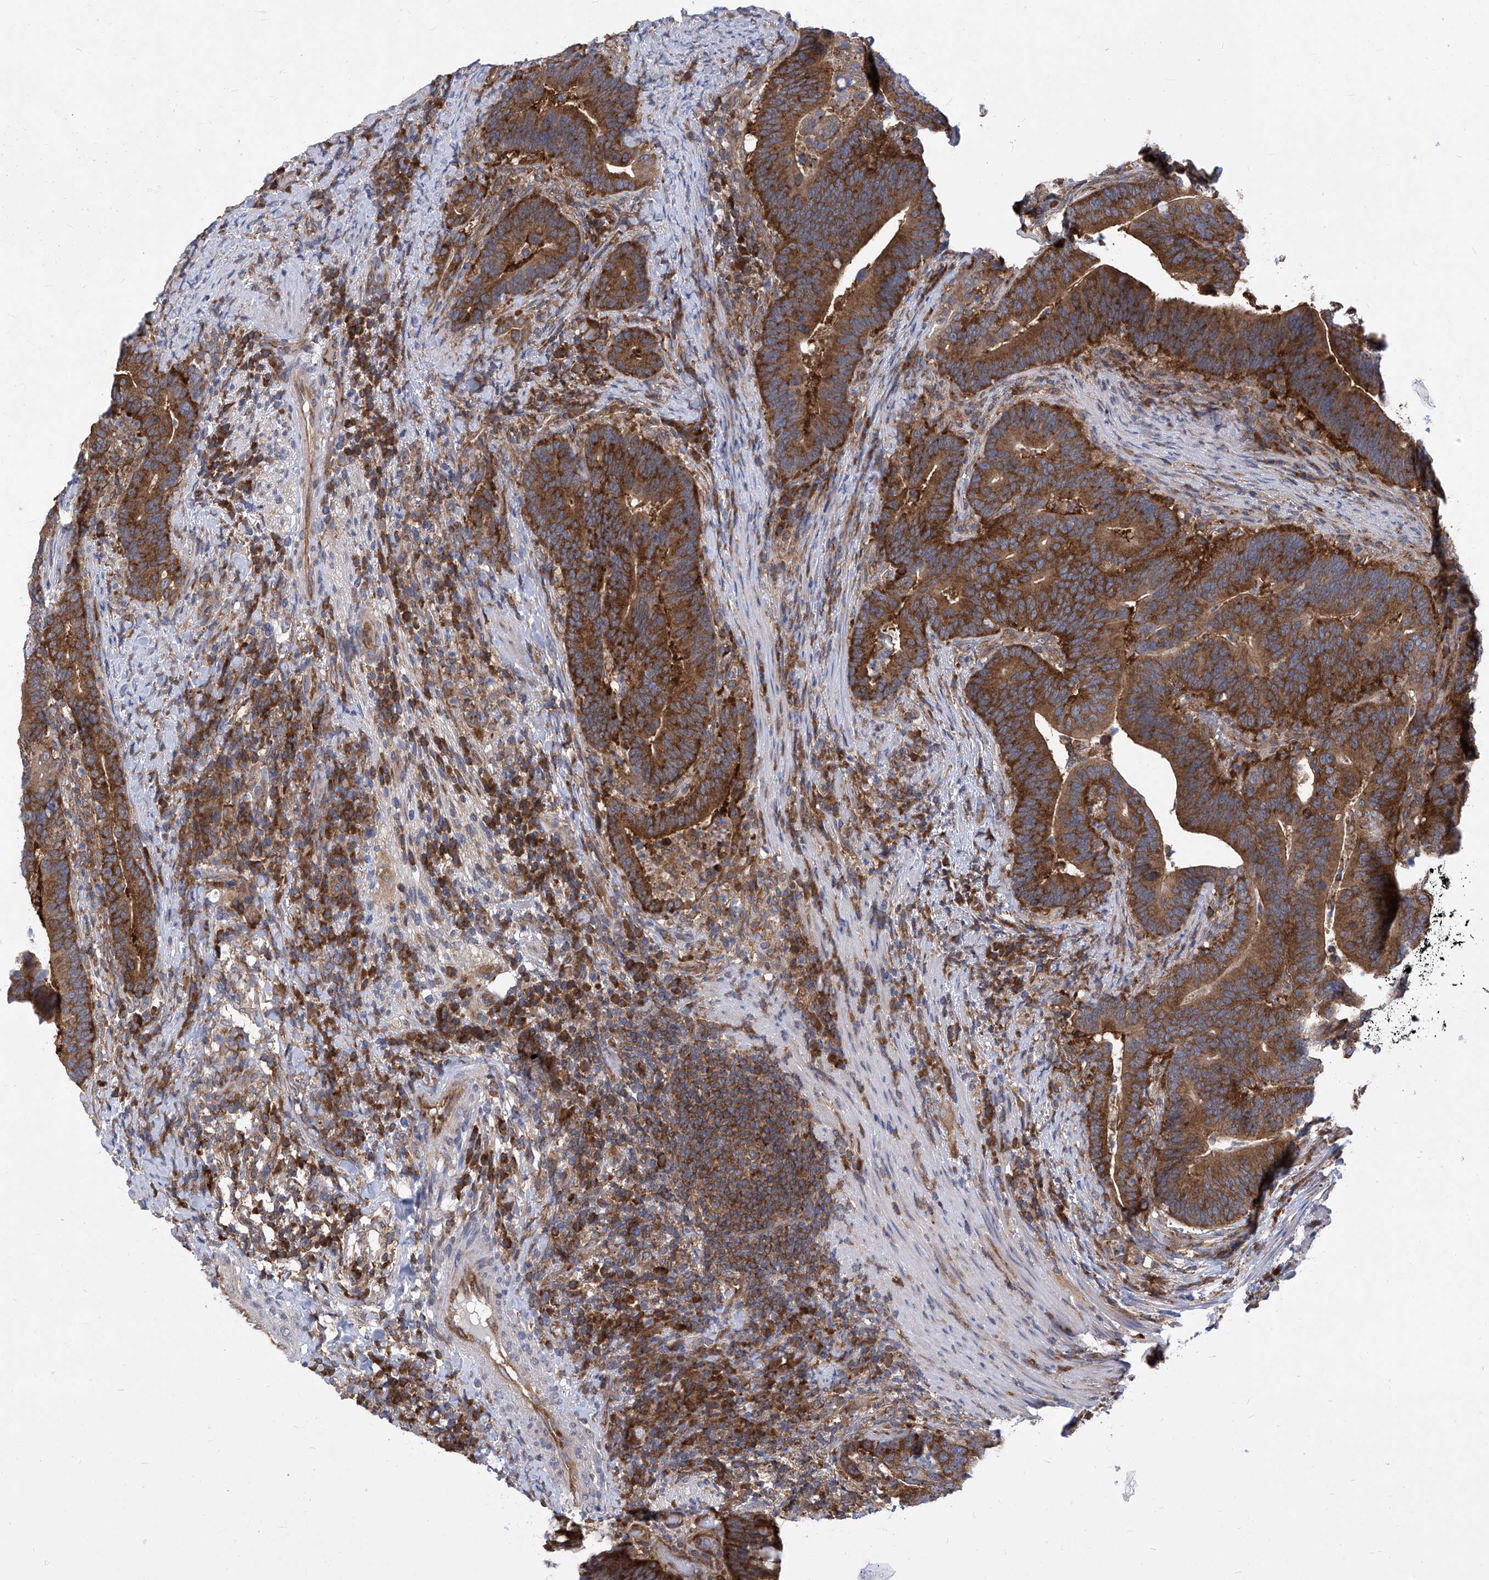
{"staining": {"intensity": "strong", "quantity": ">75%", "location": "cytoplasmic/membranous"}, "tissue": "colorectal cancer", "cell_type": "Tumor cells", "image_type": "cancer", "snomed": [{"axis": "morphology", "description": "Adenocarcinoma, NOS"}, {"axis": "topography", "description": "Colon"}], "caption": "Protein expression by IHC exhibits strong cytoplasmic/membranous positivity in approximately >75% of tumor cells in colorectal cancer. (DAB (3,3'-diaminobenzidine) = brown stain, brightfield microscopy at high magnification).", "gene": "EIF3M", "patient": {"sex": "female", "age": 66}}